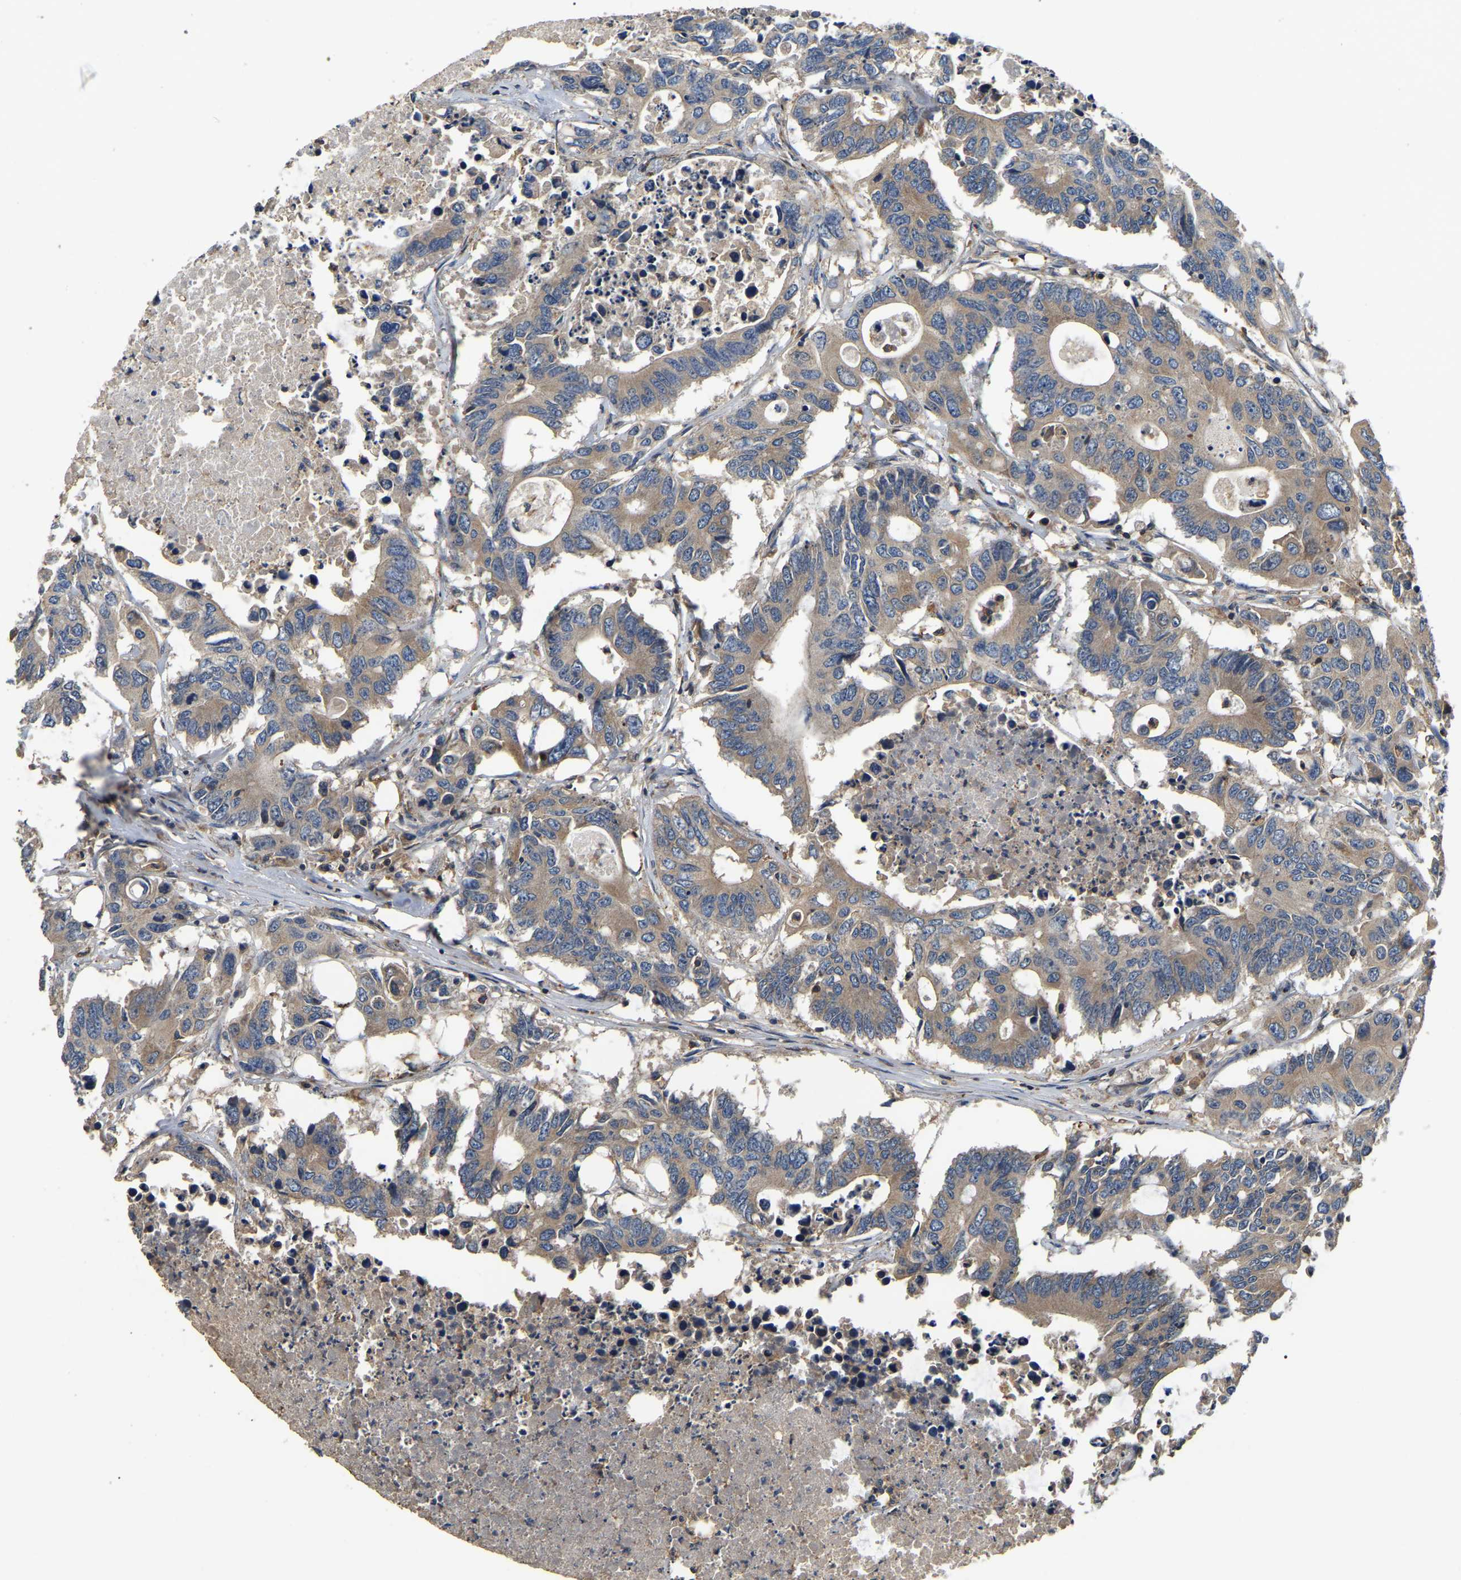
{"staining": {"intensity": "weak", "quantity": ">75%", "location": "cytoplasmic/membranous"}, "tissue": "colorectal cancer", "cell_type": "Tumor cells", "image_type": "cancer", "snomed": [{"axis": "morphology", "description": "Adenocarcinoma, NOS"}, {"axis": "topography", "description": "Colon"}], "caption": "IHC image of neoplastic tissue: human colorectal cancer stained using immunohistochemistry (IHC) shows low levels of weak protein expression localized specifically in the cytoplasmic/membranous of tumor cells, appearing as a cytoplasmic/membranous brown color.", "gene": "SMPD2", "patient": {"sex": "male", "age": 71}}